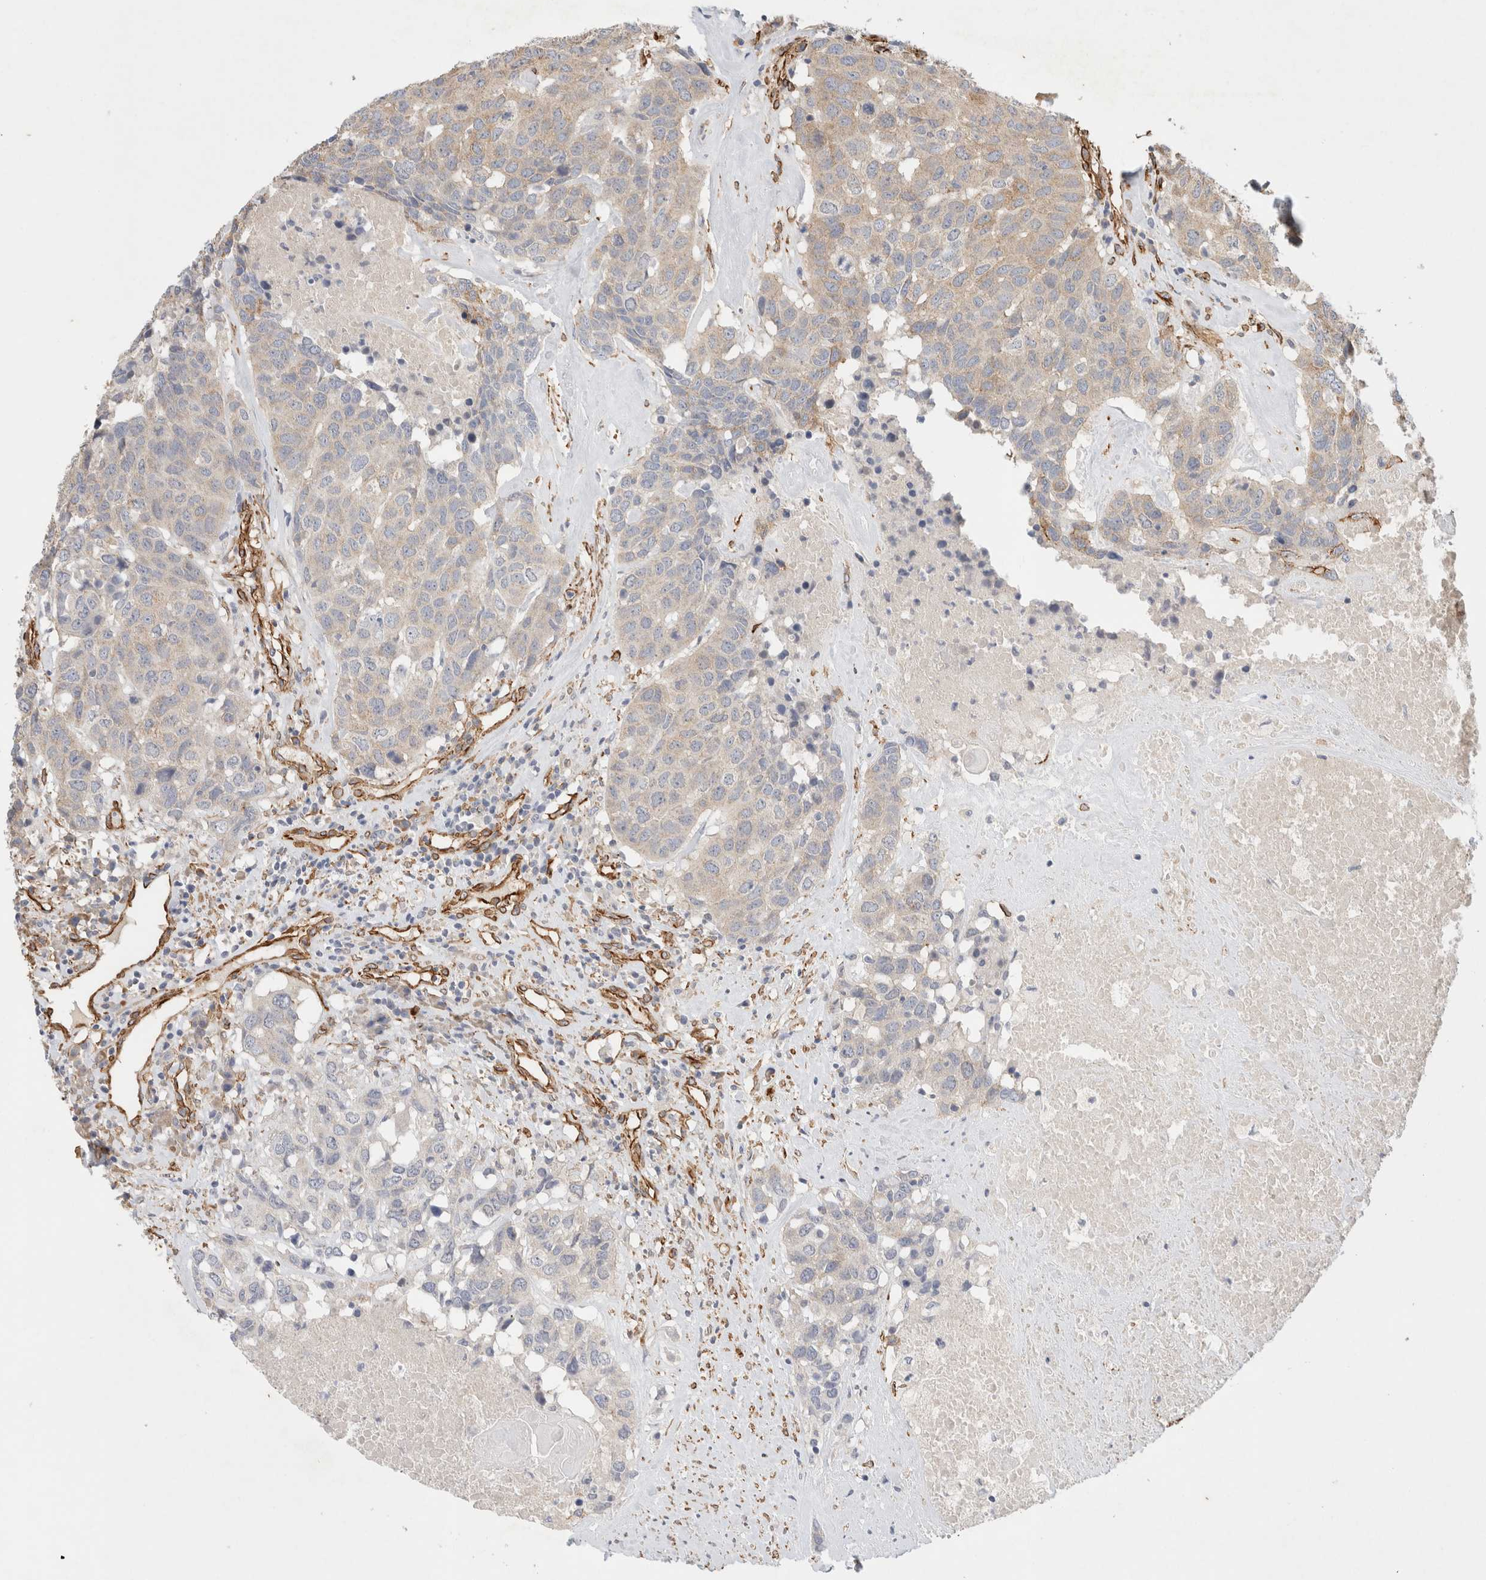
{"staining": {"intensity": "weak", "quantity": "25%-75%", "location": "cytoplasmic/membranous"}, "tissue": "head and neck cancer", "cell_type": "Tumor cells", "image_type": "cancer", "snomed": [{"axis": "morphology", "description": "Squamous cell carcinoma, NOS"}, {"axis": "topography", "description": "Head-Neck"}], "caption": "The immunohistochemical stain shows weak cytoplasmic/membranous positivity in tumor cells of head and neck cancer tissue. (DAB = brown stain, brightfield microscopy at high magnification).", "gene": "JMJD4", "patient": {"sex": "male", "age": 66}}